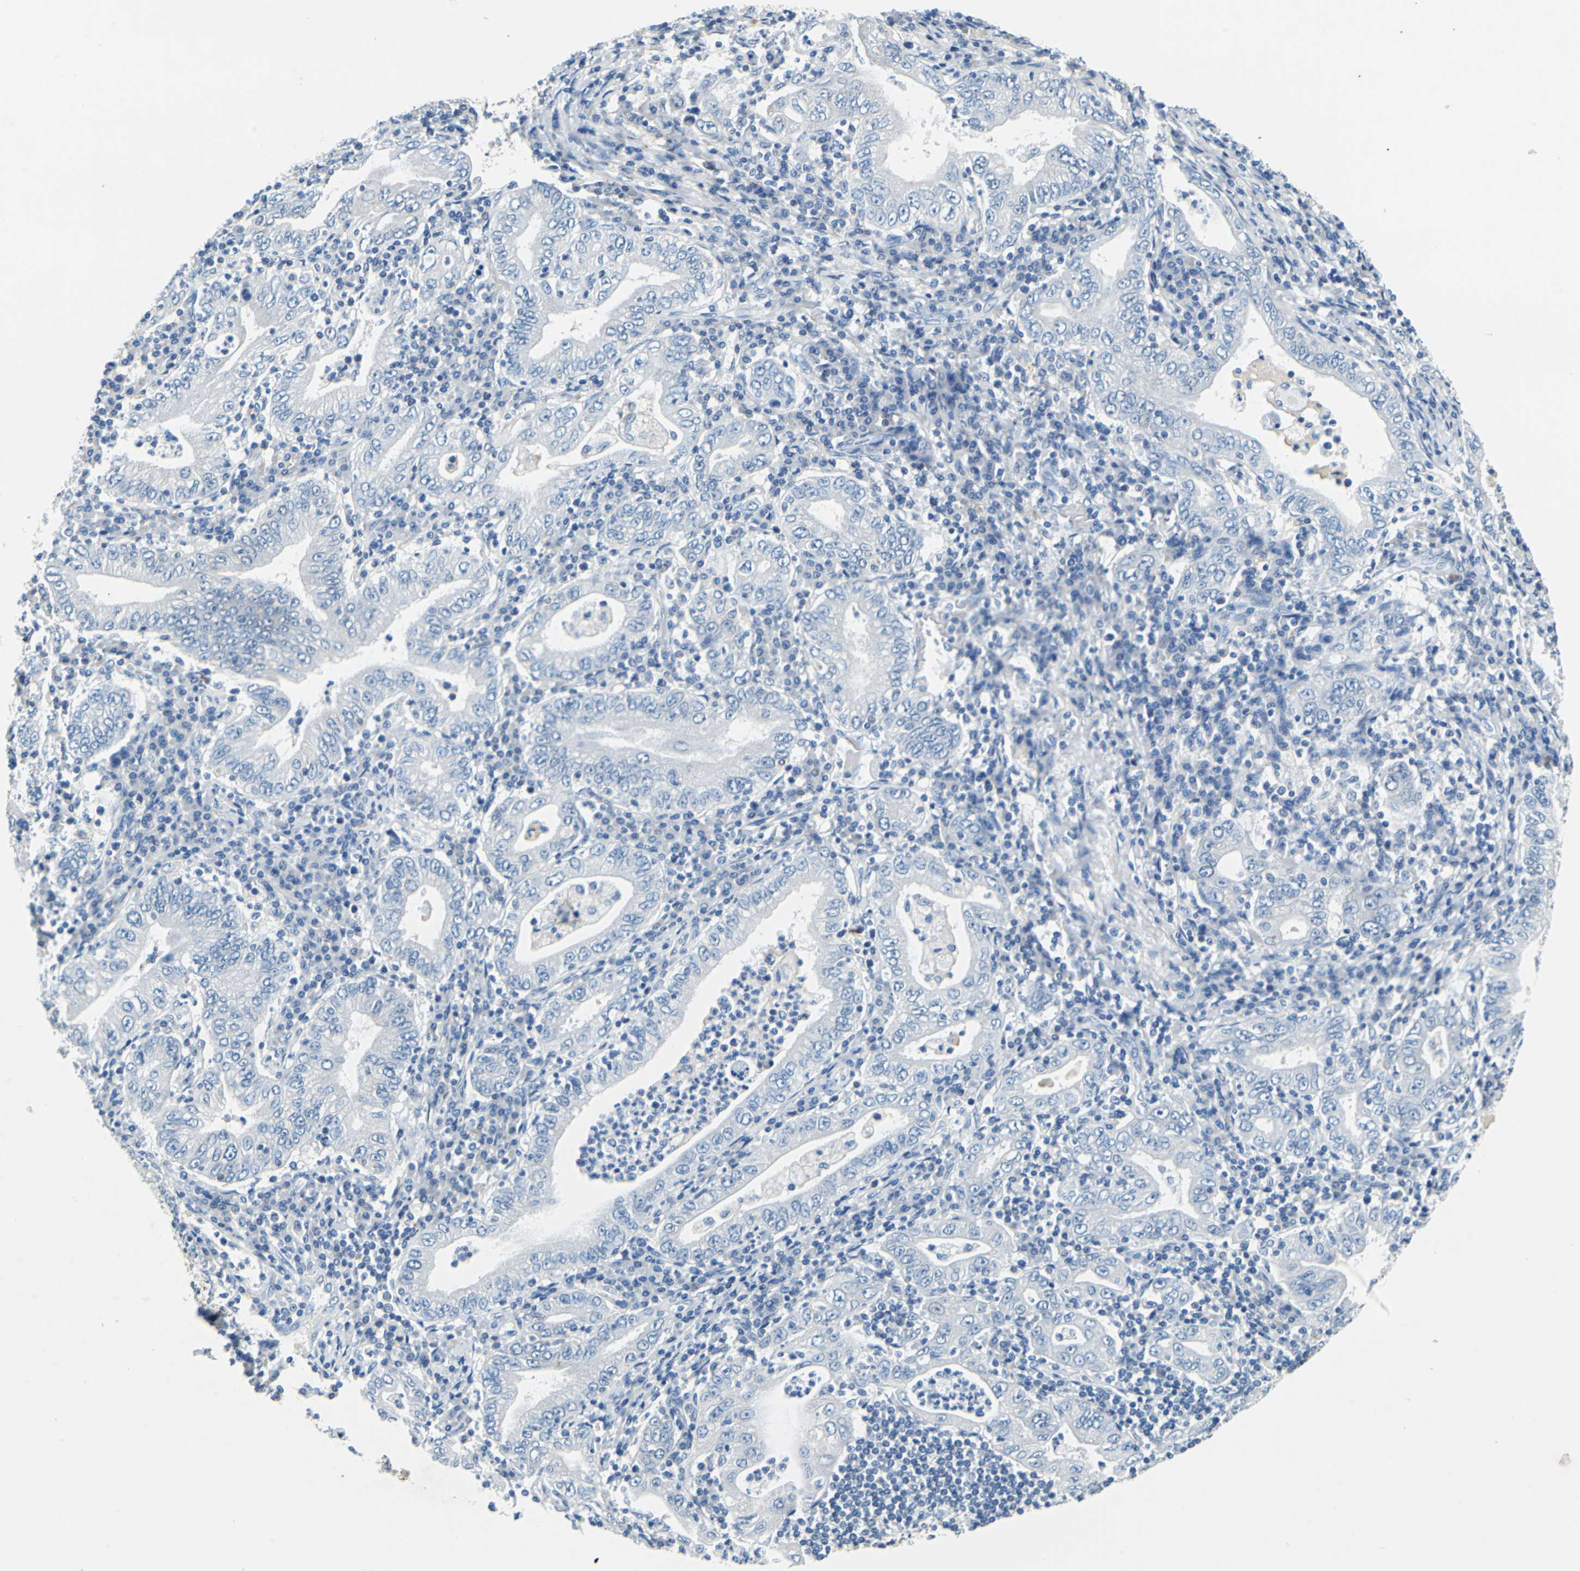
{"staining": {"intensity": "negative", "quantity": "none", "location": "none"}, "tissue": "stomach cancer", "cell_type": "Tumor cells", "image_type": "cancer", "snomed": [{"axis": "morphology", "description": "Normal tissue, NOS"}, {"axis": "morphology", "description": "Adenocarcinoma, NOS"}, {"axis": "topography", "description": "Esophagus"}, {"axis": "topography", "description": "Stomach, upper"}, {"axis": "topography", "description": "Peripheral nerve tissue"}], "caption": "Immunohistochemistry (IHC) of human adenocarcinoma (stomach) displays no expression in tumor cells.", "gene": "TEX264", "patient": {"sex": "male", "age": 62}}